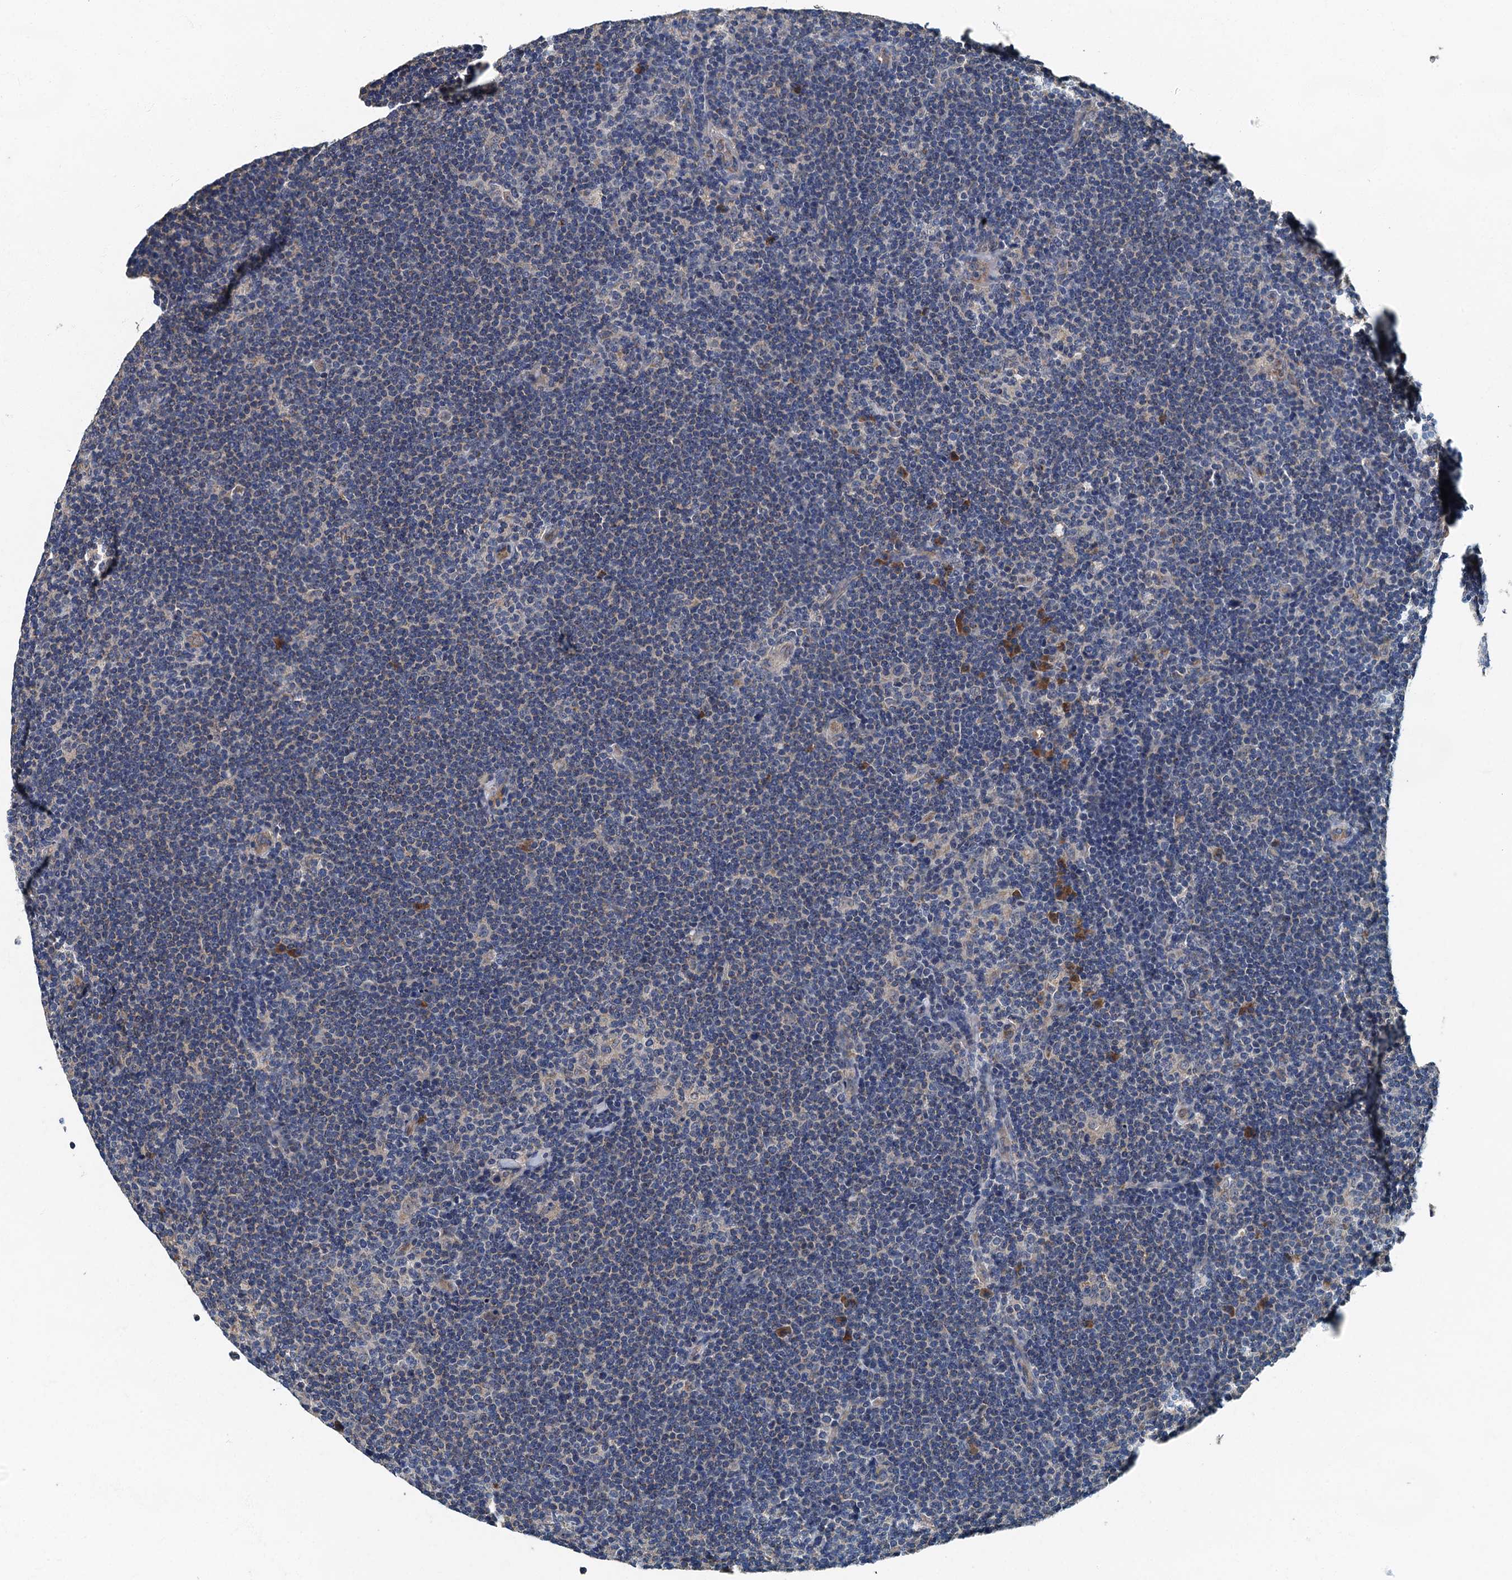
{"staining": {"intensity": "negative", "quantity": "none", "location": "none"}, "tissue": "lymphoma", "cell_type": "Tumor cells", "image_type": "cancer", "snomed": [{"axis": "morphology", "description": "Hodgkin's disease, NOS"}, {"axis": "topography", "description": "Lymph node"}], "caption": "Immunohistochemistry (IHC) micrograph of human lymphoma stained for a protein (brown), which demonstrates no staining in tumor cells.", "gene": "DDX49", "patient": {"sex": "female", "age": 57}}